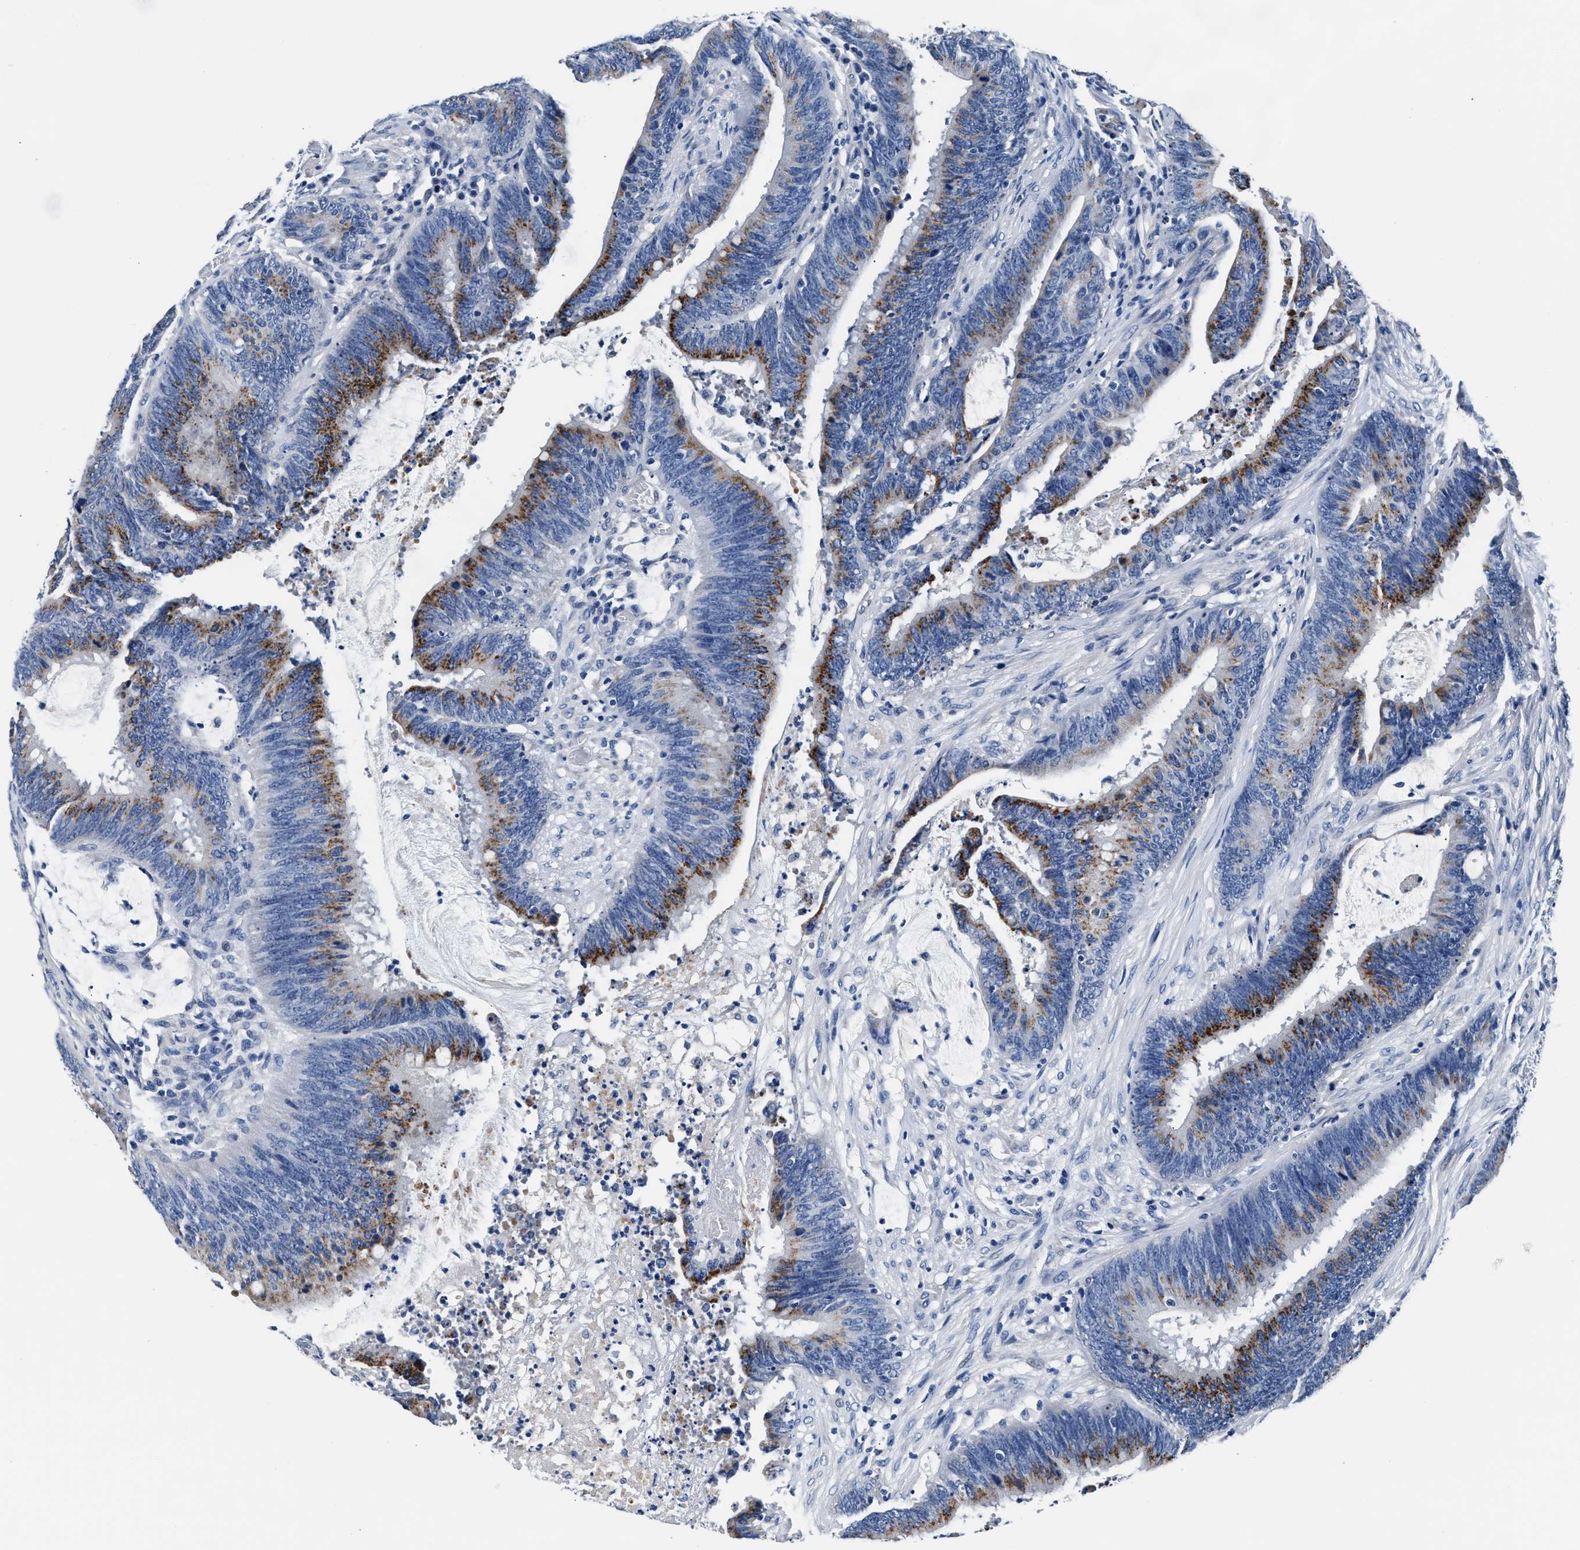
{"staining": {"intensity": "moderate", "quantity": ">75%", "location": "cytoplasmic/membranous"}, "tissue": "colorectal cancer", "cell_type": "Tumor cells", "image_type": "cancer", "snomed": [{"axis": "morphology", "description": "Adenocarcinoma, NOS"}, {"axis": "topography", "description": "Rectum"}], "caption": "Colorectal cancer stained with a brown dye displays moderate cytoplasmic/membranous positive expression in about >75% of tumor cells.", "gene": "GSTM1", "patient": {"sex": "female", "age": 66}}